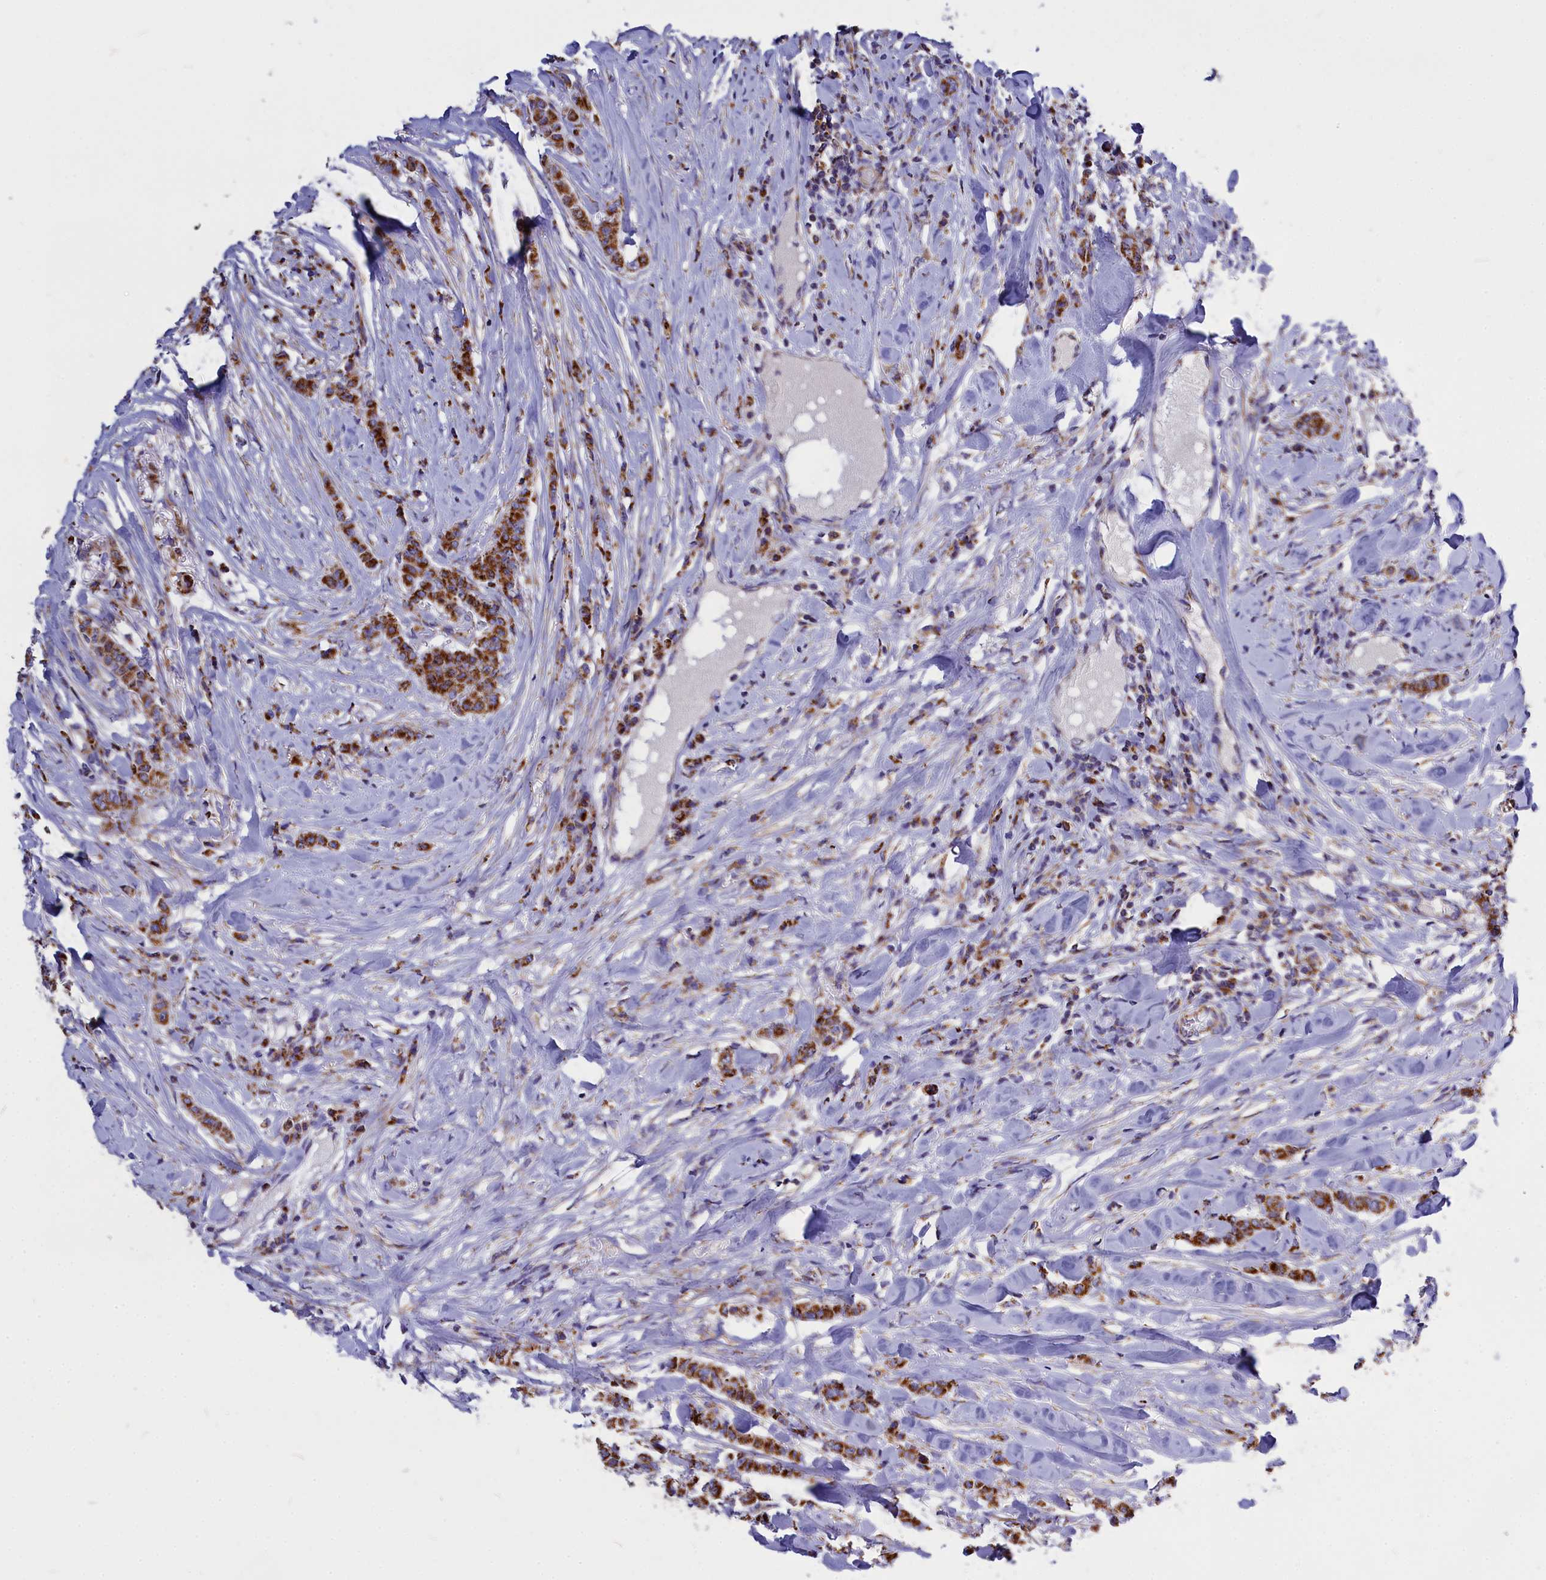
{"staining": {"intensity": "strong", "quantity": ">75%", "location": "cytoplasmic/membranous"}, "tissue": "breast cancer", "cell_type": "Tumor cells", "image_type": "cancer", "snomed": [{"axis": "morphology", "description": "Duct carcinoma"}, {"axis": "topography", "description": "Breast"}], "caption": "IHC micrograph of human breast cancer (infiltrating ductal carcinoma) stained for a protein (brown), which reveals high levels of strong cytoplasmic/membranous staining in approximately >75% of tumor cells.", "gene": "VDAC2", "patient": {"sex": "female", "age": 40}}